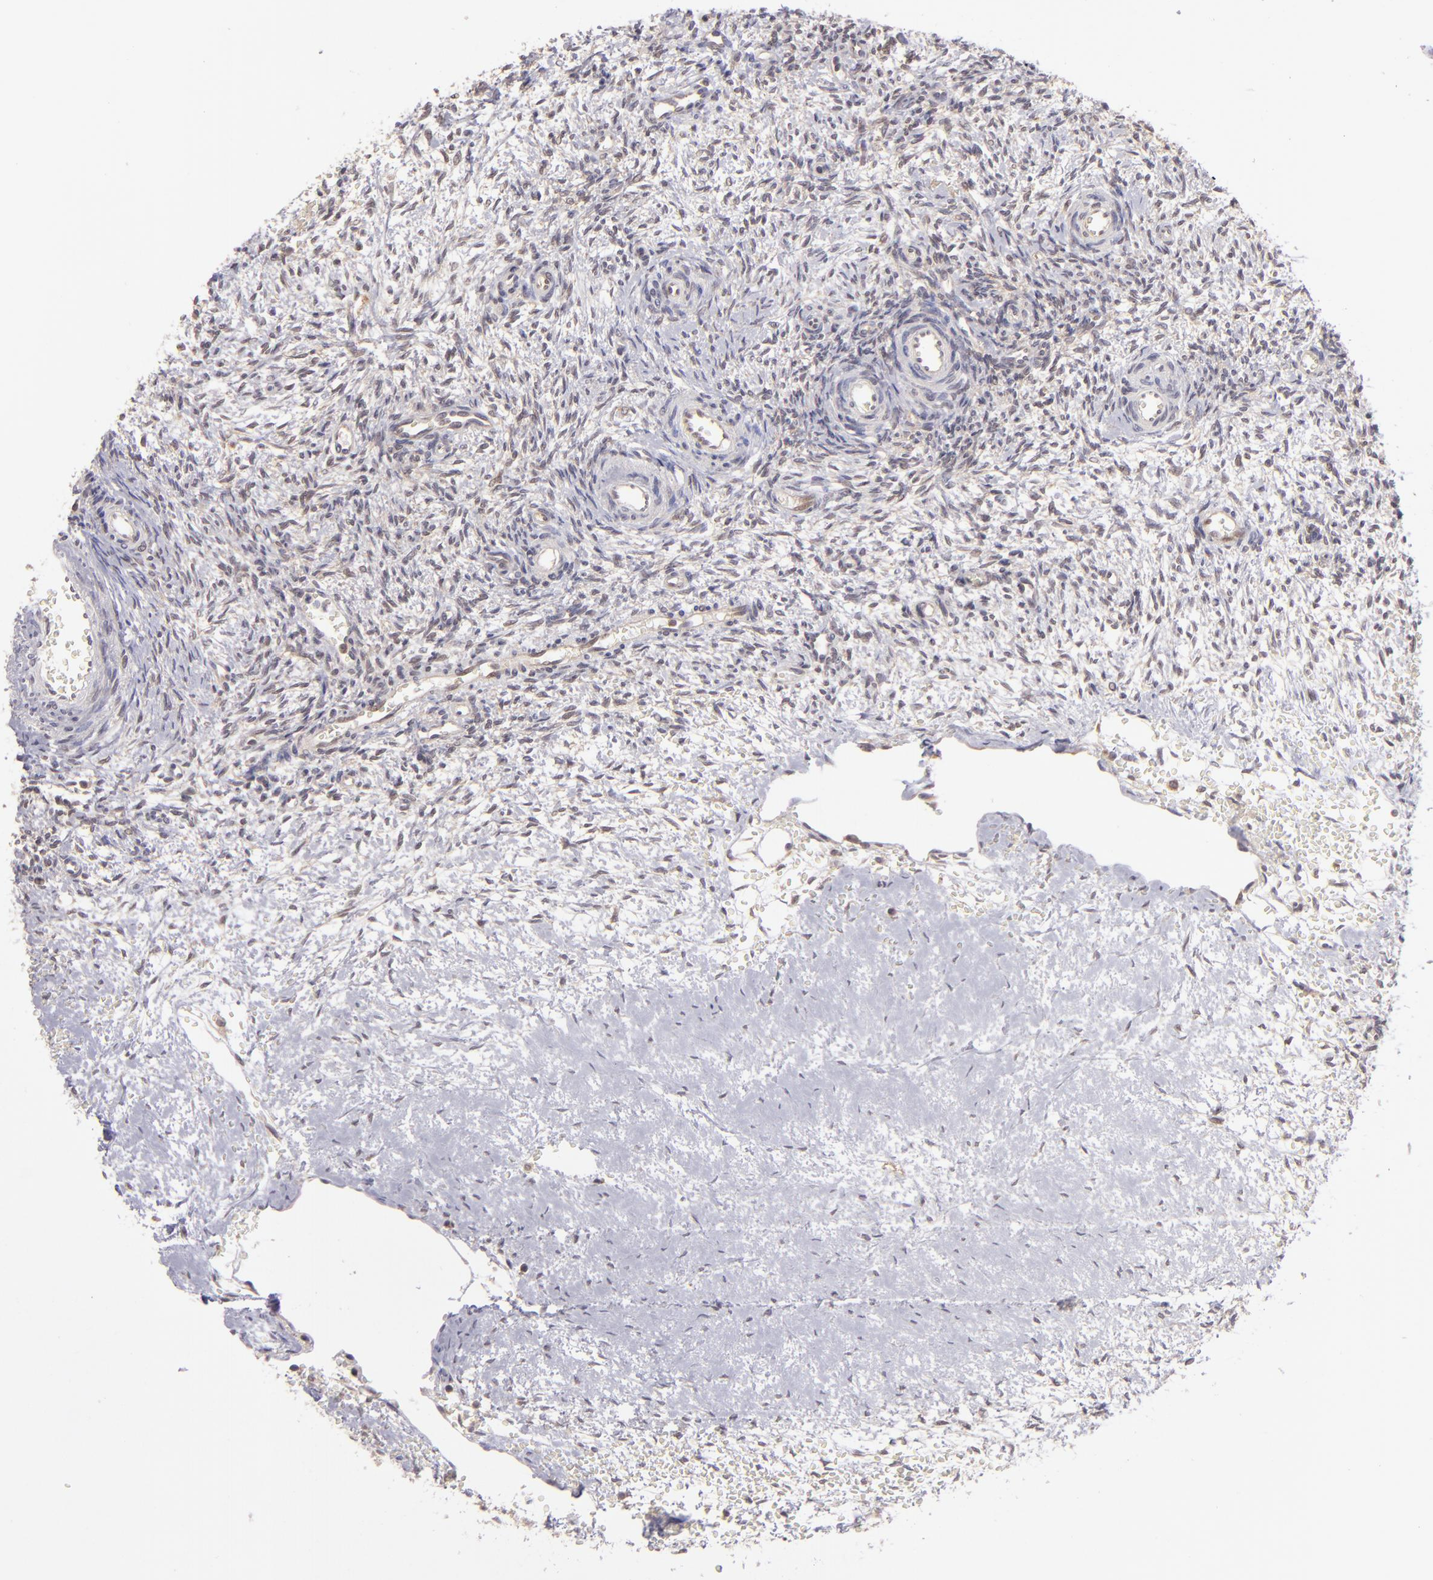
{"staining": {"intensity": "weak", "quantity": "25%-75%", "location": "cytoplasmic/membranous"}, "tissue": "ovary", "cell_type": "Follicle cells", "image_type": "normal", "snomed": [{"axis": "morphology", "description": "Normal tissue, NOS"}, {"axis": "topography", "description": "Ovary"}], "caption": "Immunohistochemistry (IHC) staining of normal ovary, which reveals low levels of weak cytoplasmic/membranous expression in about 25%-75% of follicle cells indicating weak cytoplasmic/membranous protein staining. The staining was performed using DAB (3,3'-diaminobenzidine) (brown) for protein detection and nuclei were counterstained in hematoxylin (blue).", "gene": "PTPN13", "patient": {"sex": "female", "age": 39}}